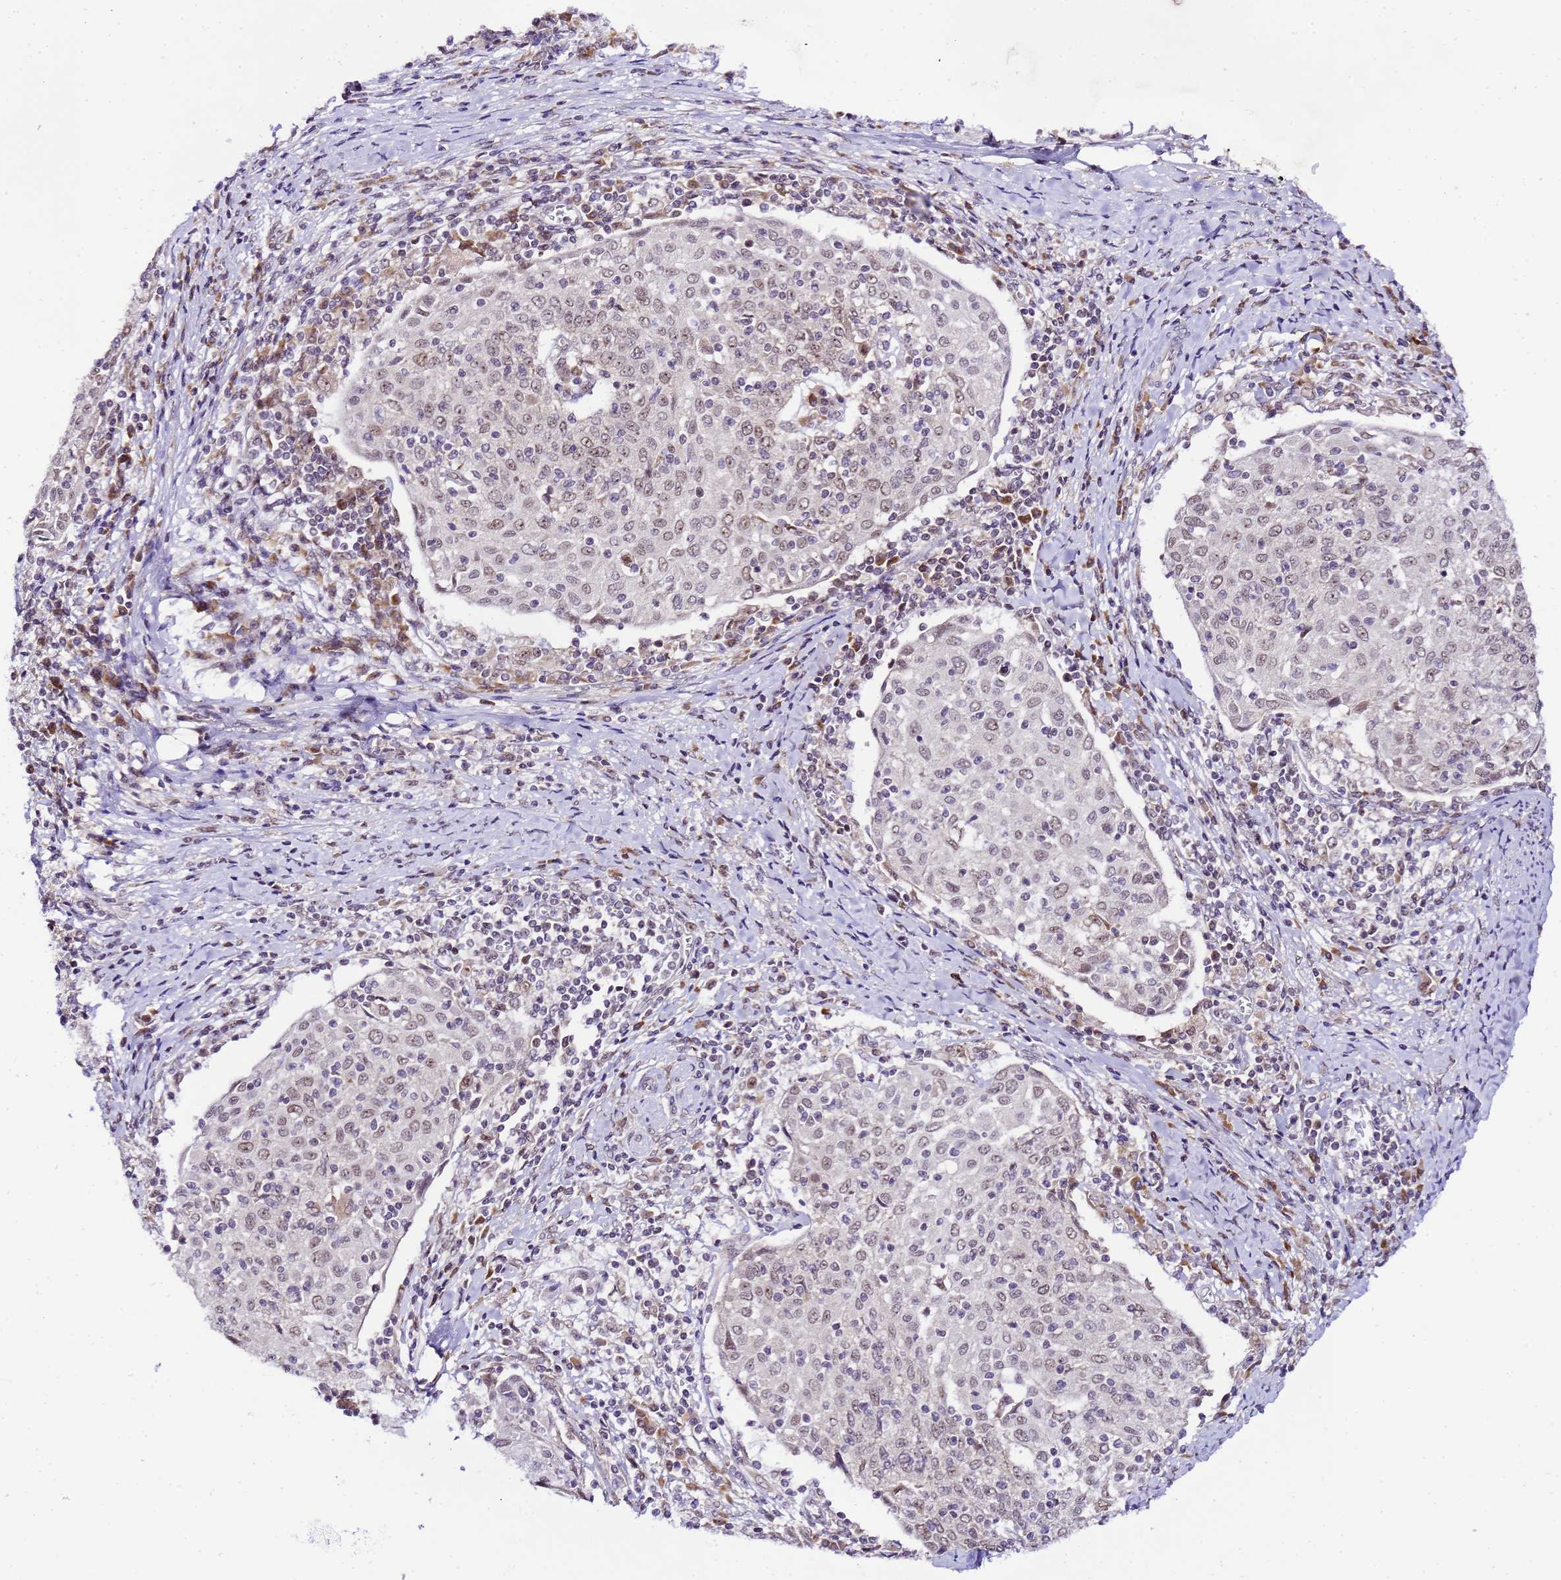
{"staining": {"intensity": "weak", "quantity": "25%-75%", "location": "nuclear"}, "tissue": "cervical cancer", "cell_type": "Tumor cells", "image_type": "cancer", "snomed": [{"axis": "morphology", "description": "Squamous cell carcinoma, NOS"}, {"axis": "topography", "description": "Cervix"}], "caption": "A photomicrograph of human cervical cancer (squamous cell carcinoma) stained for a protein displays weak nuclear brown staining in tumor cells.", "gene": "SLX4IP", "patient": {"sex": "female", "age": 52}}